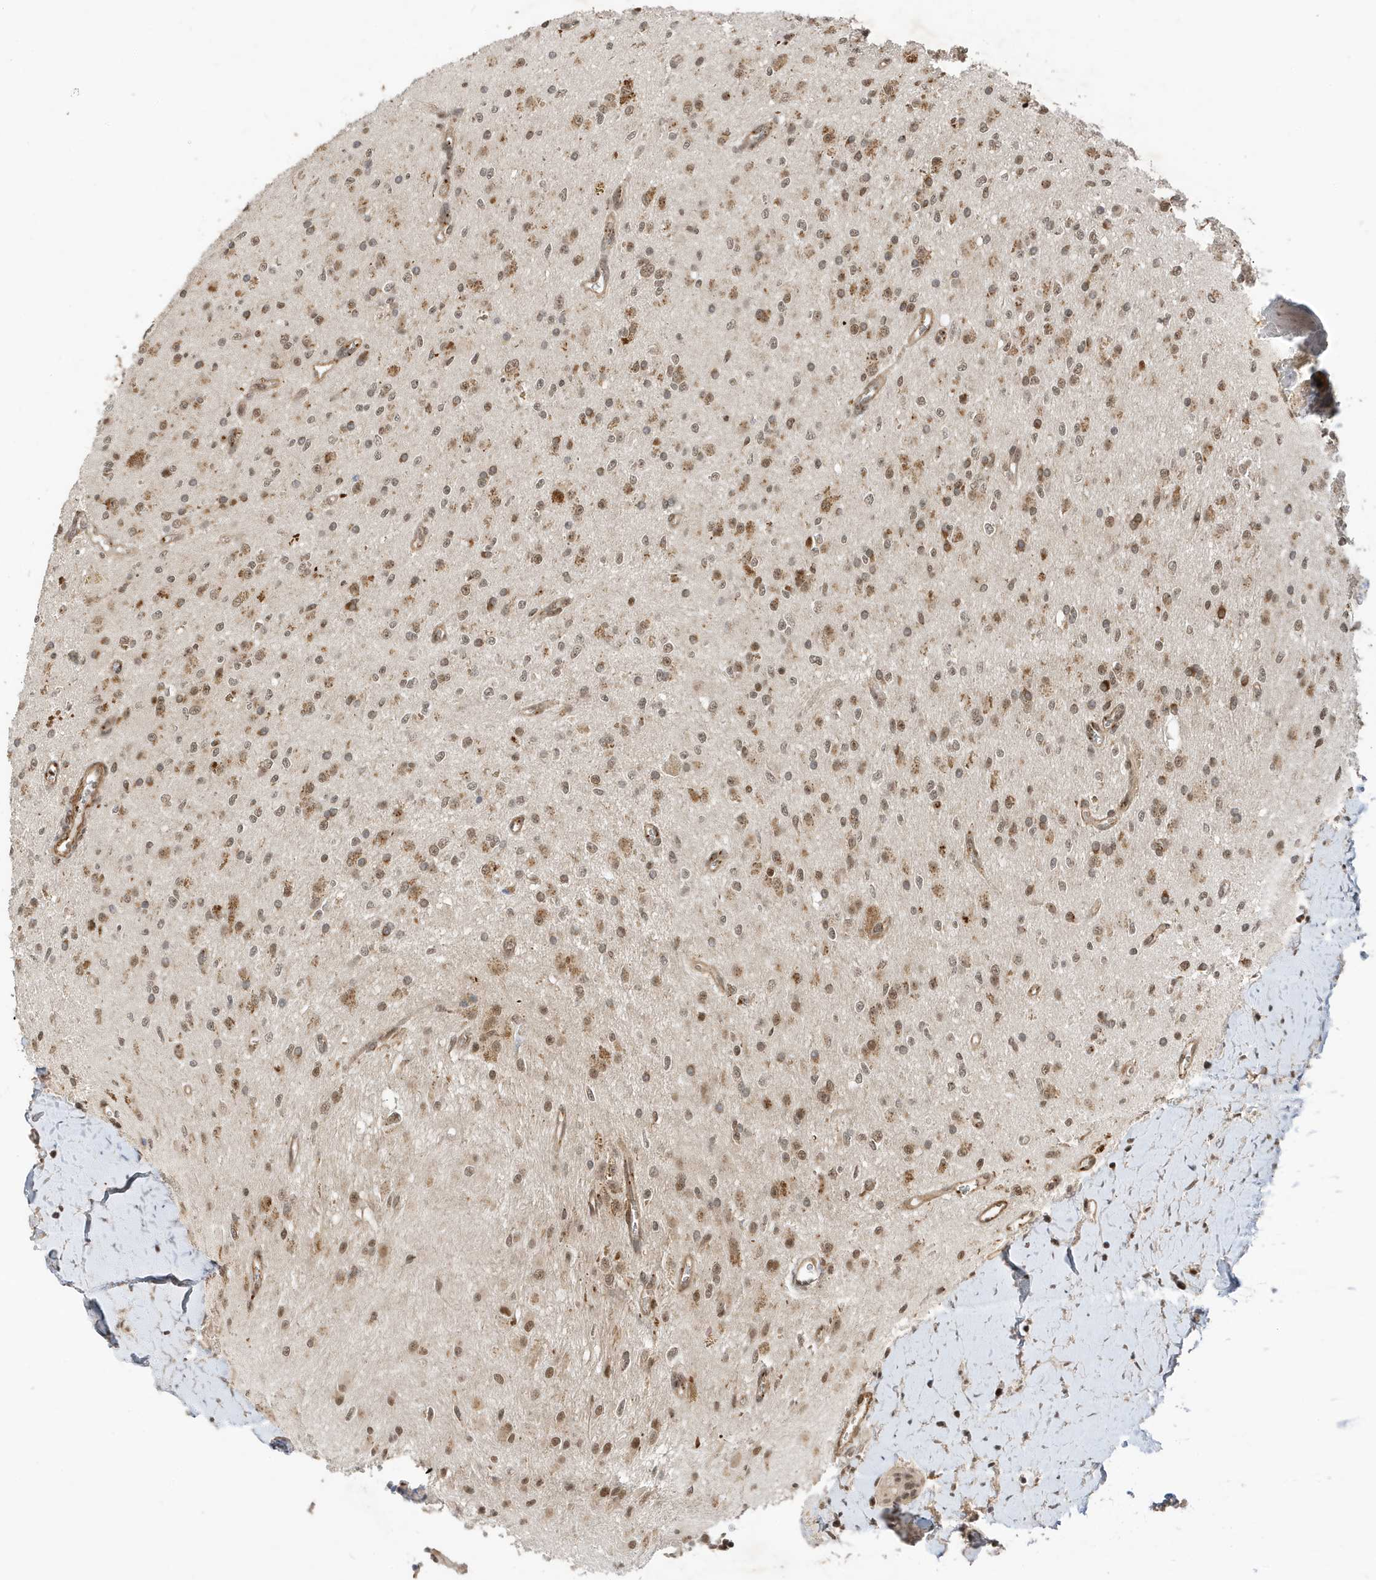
{"staining": {"intensity": "moderate", "quantity": "25%-75%", "location": "cytoplasmic/membranous,nuclear"}, "tissue": "glioma", "cell_type": "Tumor cells", "image_type": "cancer", "snomed": [{"axis": "morphology", "description": "Glioma, malignant, High grade"}, {"axis": "topography", "description": "Brain"}], "caption": "Glioma was stained to show a protein in brown. There is medium levels of moderate cytoplasmic/membranous and nuclear expression in about 25%-75% of tumor cells.", "gene": "MAST3", "patient": {"sex": "male", "age": 34}}